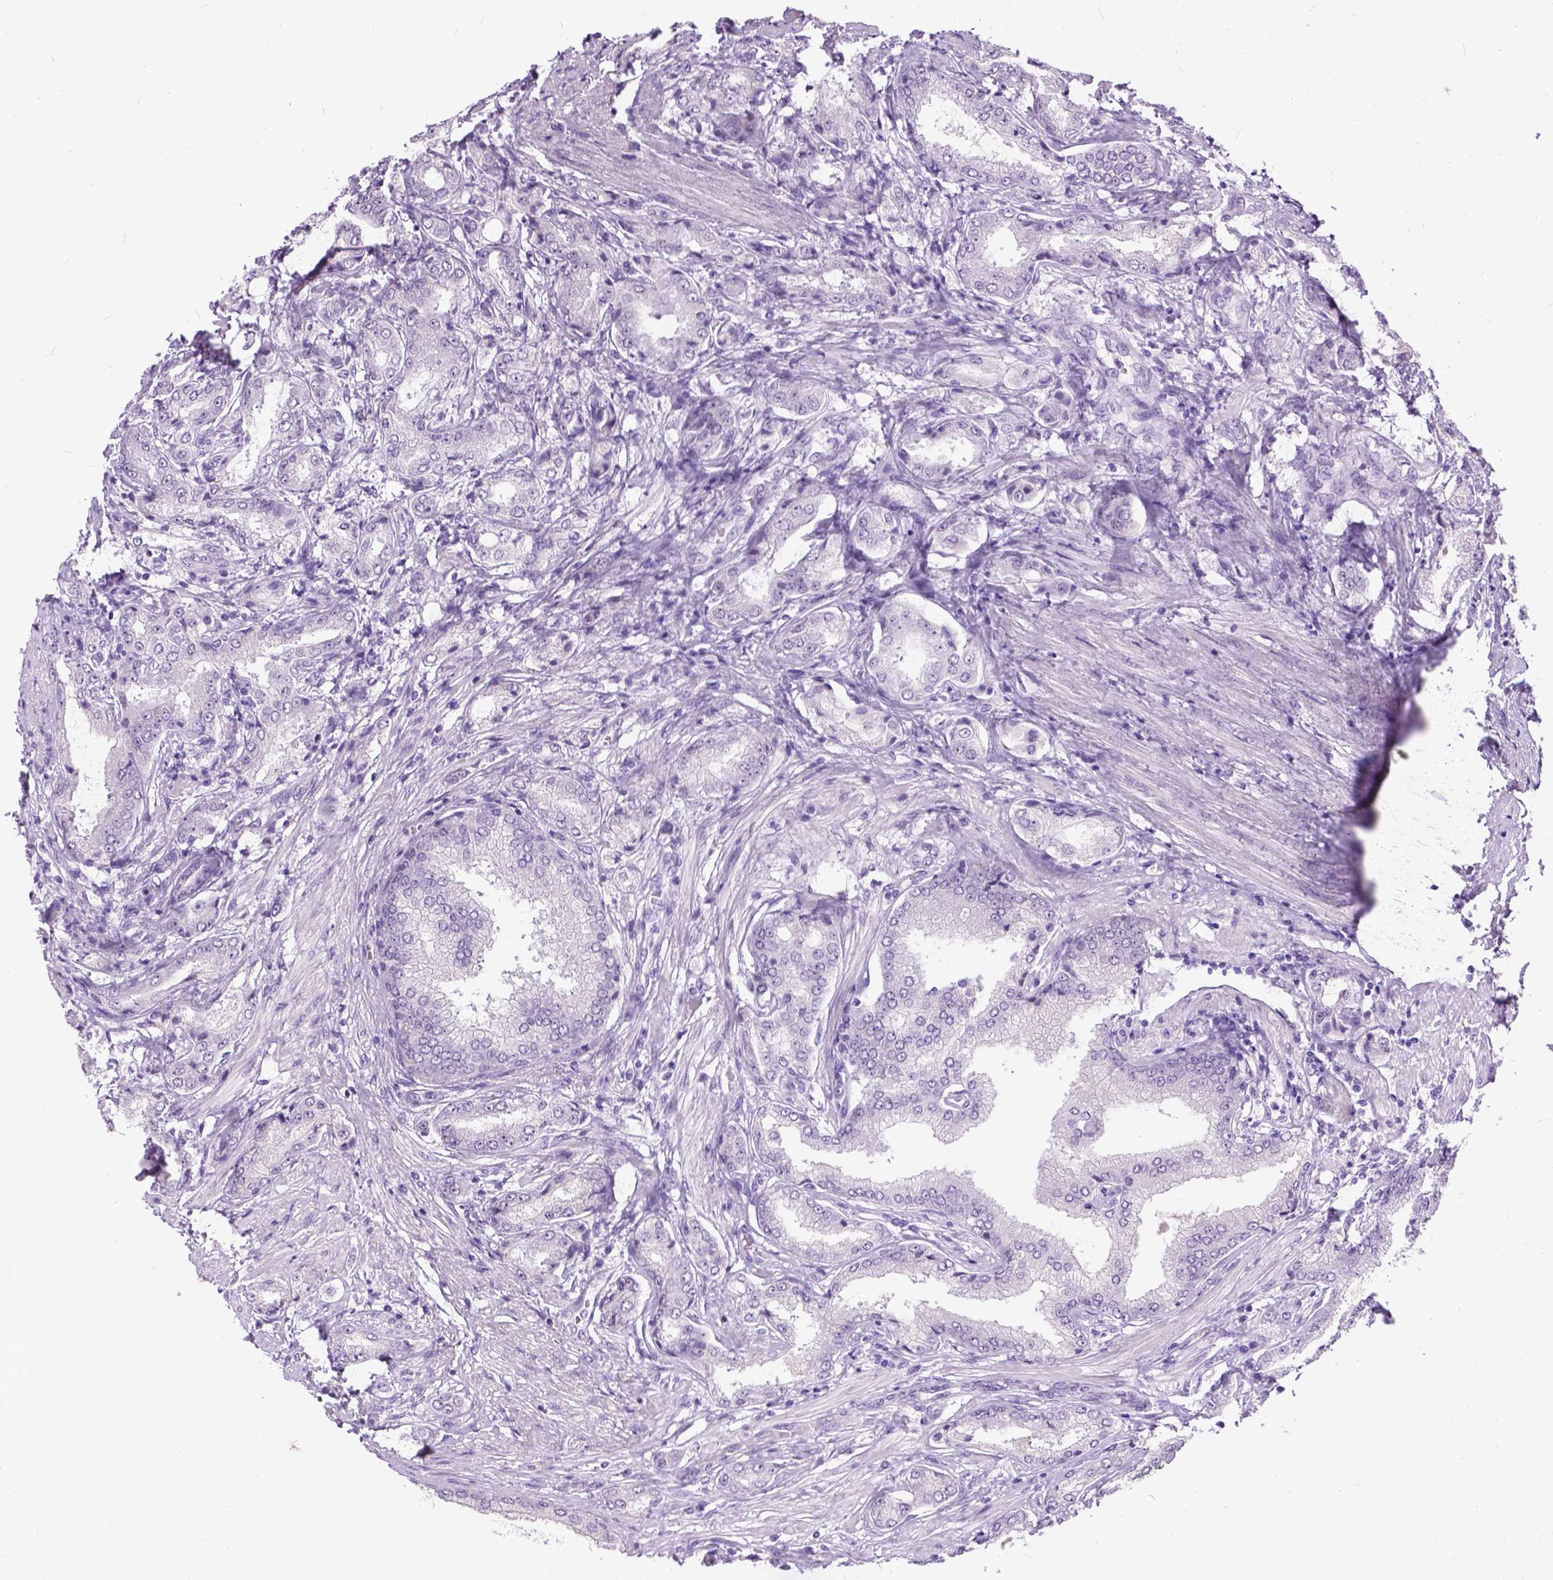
{"staining": {"intensity": "negative", "quantity": "none", "location": "none"}, "tissue": "prostate cancer", "cell_type": "Tumor cells", "image_type": "cancer", "snomed": [{"axis": "morphology", "description": "Adenocarcinoma, NOS"}, {"axis": "topography", "description": "Prostate"}], "caption": "An IHC micrograph of adenocarcinoma (prostate) is shown. There is no staining in tumor cells of adenocarcinoma (prostate). Nuclei are stained in blue.", "gene": "PROB1", "patient": {"sex": "male", "age": 63}}